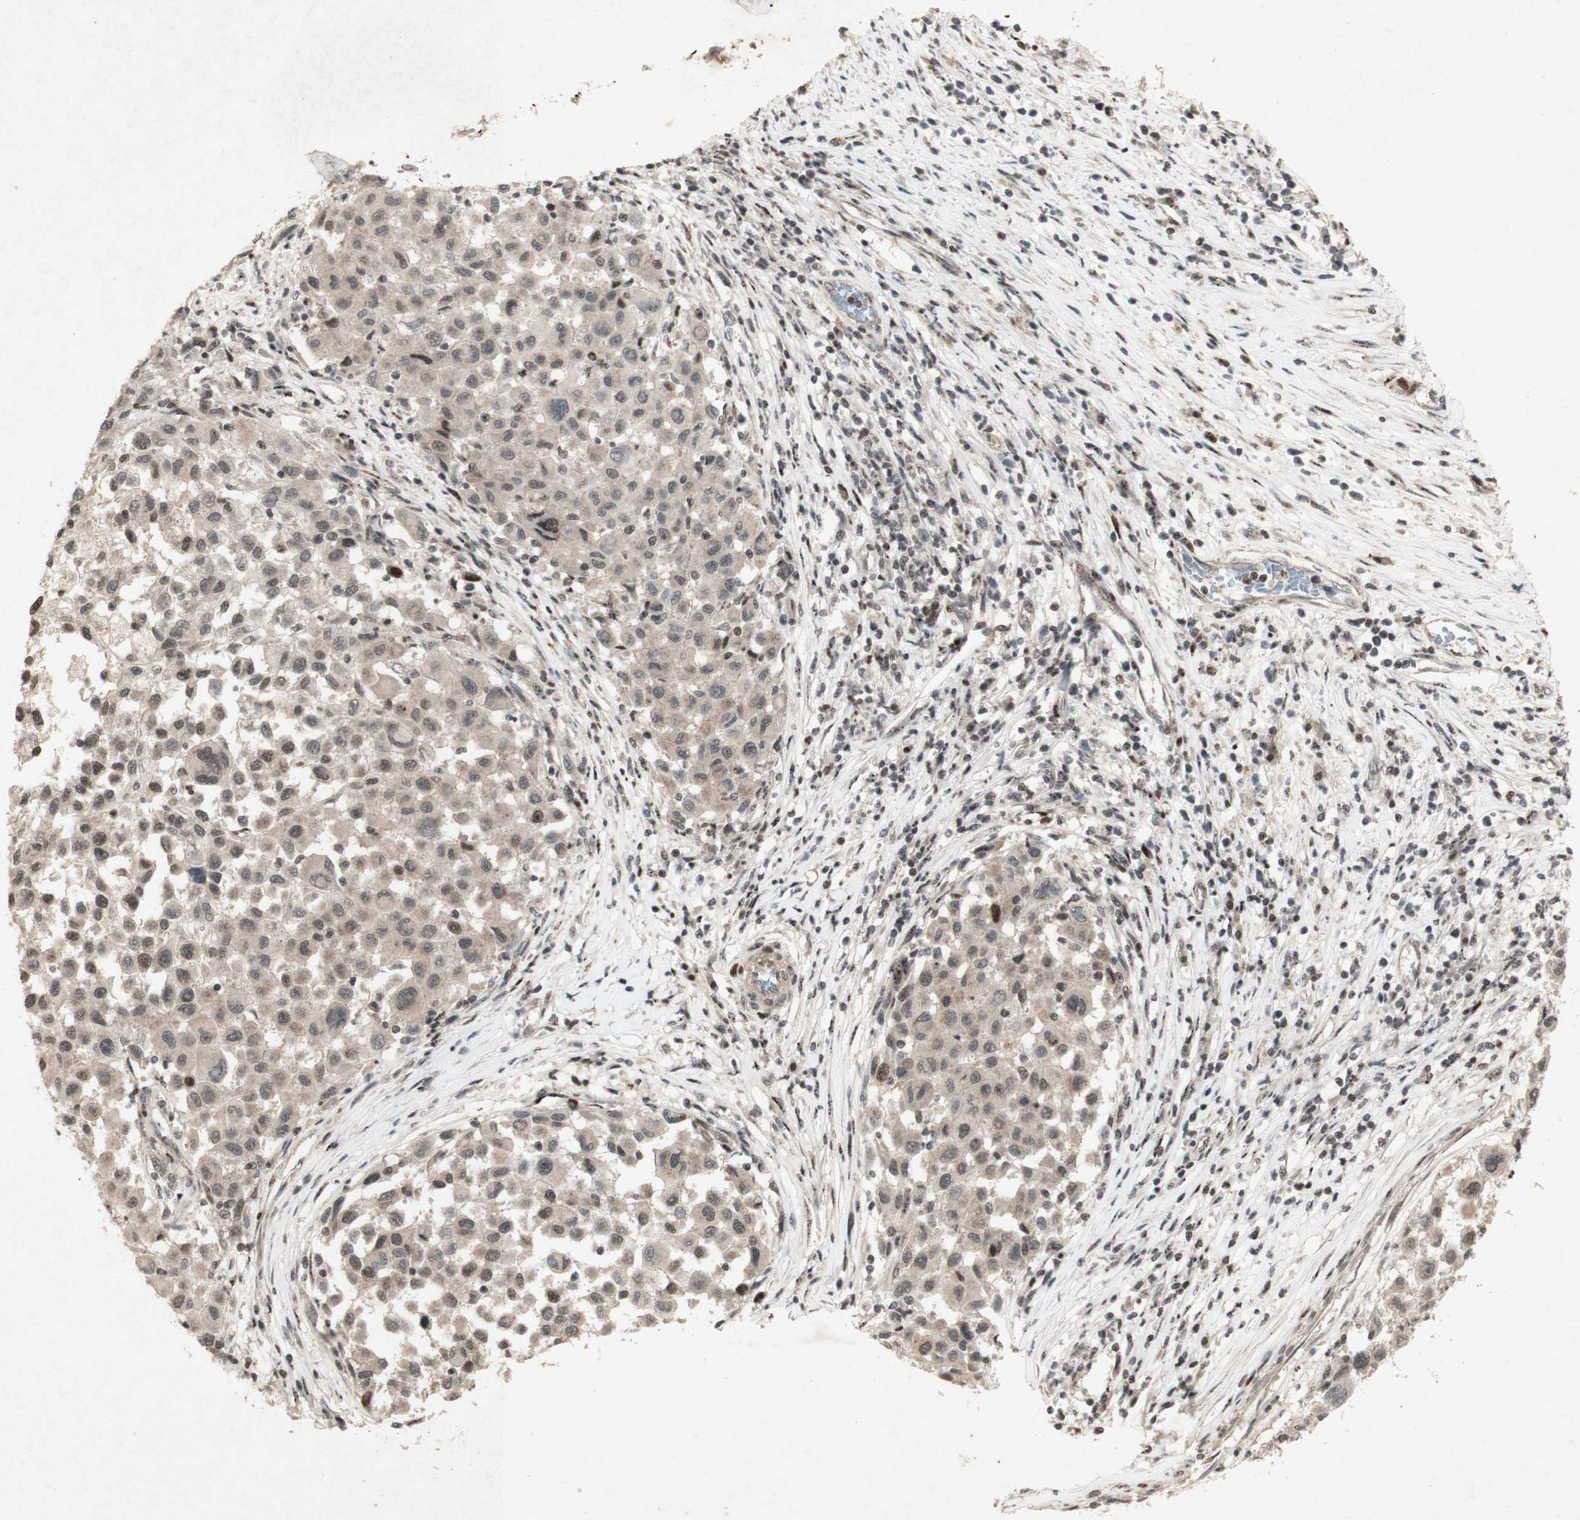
{"staining": {"intensity": "weak", "quantity": ">75%", "location": "cytoplasmic/membranous"}, "tissue": "melanoma", "cell_type": "Tumor cells", "image_type": "cancer", "snomed": [{"axis": "morphology", "description": "Malignant melanoma, Metastatic site"}, {"axis": "topography", "description": "Lymph node"}], "caption": "Protein analysis of malignant melanoma (metastatic site) tissue reveals weak cytoplasmic/membranous staining in approximately >75% of tumor cells.", "gene": "PLXNA1", "patient": {"sex": "male", "age": 61}}